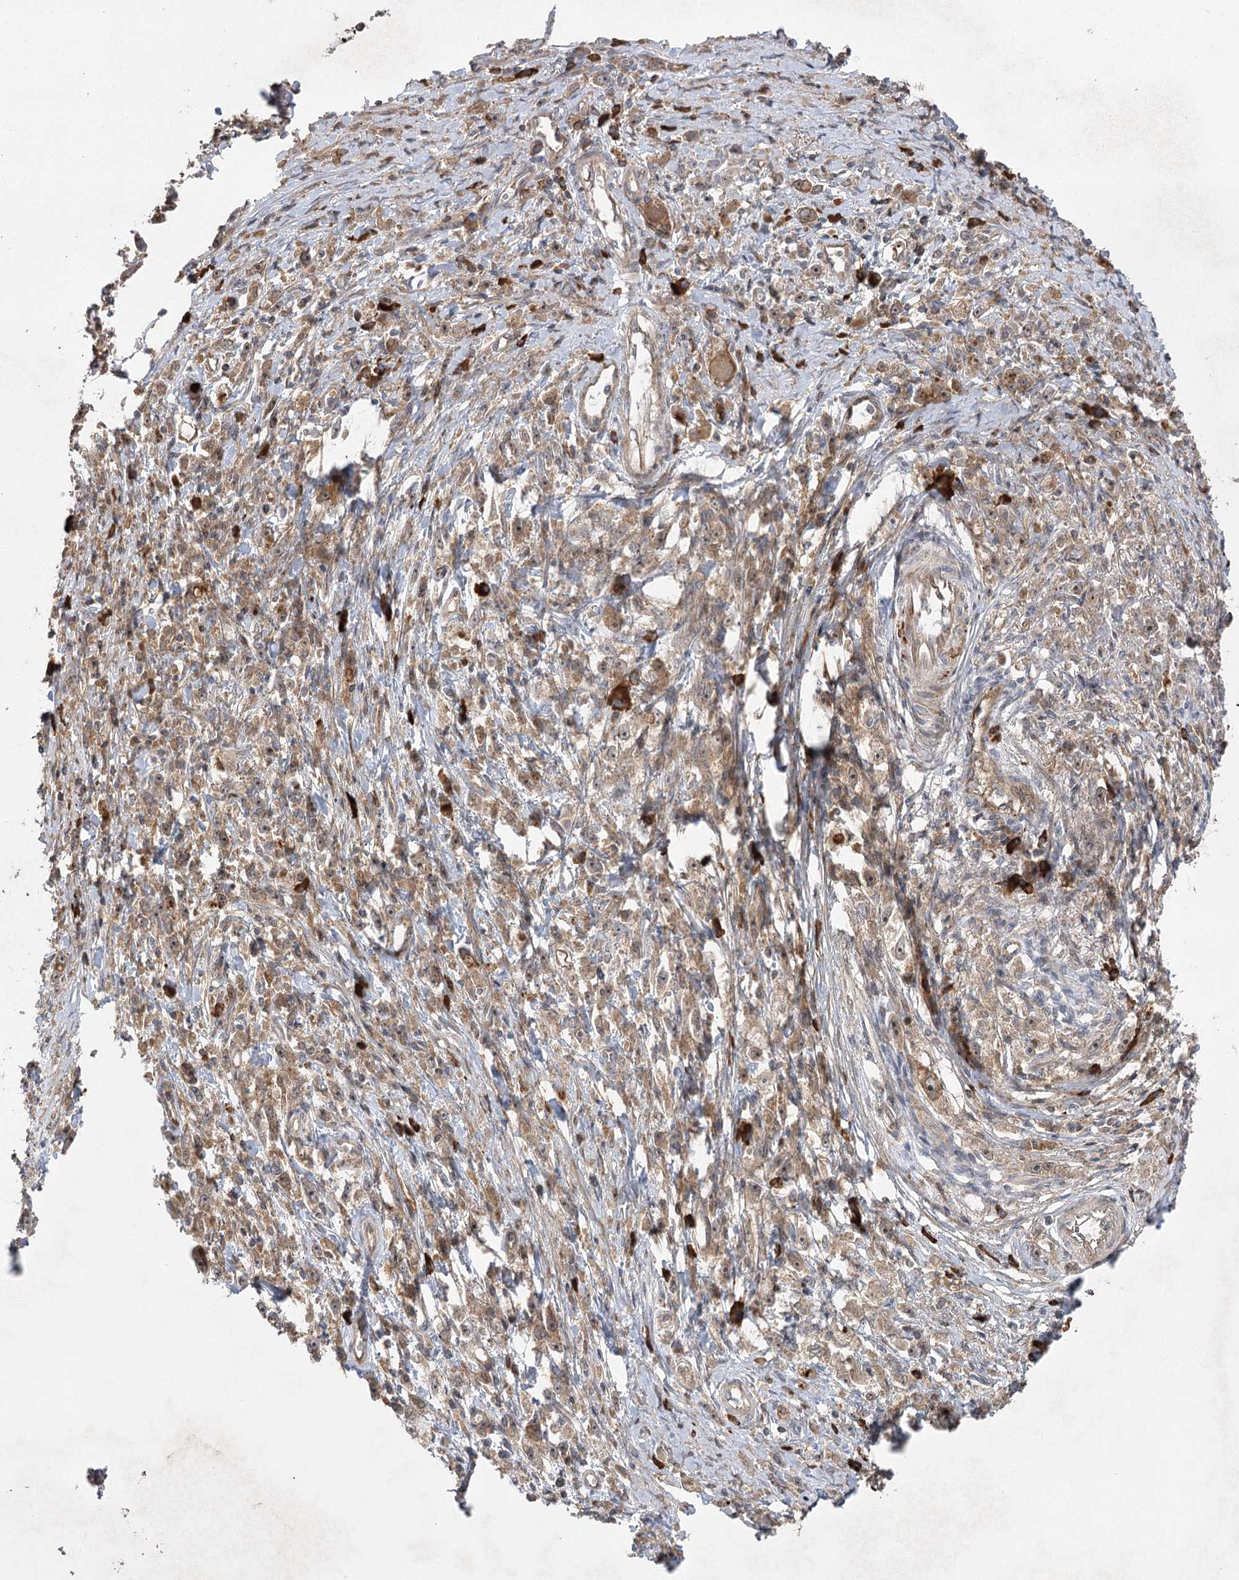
{"staining": {"intensity": "moderate", "quantity": ">75%", "location": "cytoplasmic/membranous"}, "tissue": "stomach cancer", "cell_type": "Tumor cells", "image_type": "cancer", "snomed": [{"axis": "morphology", "description": "Adenocarcinoma, NOS"}, {"axis": "topography", "description": "Stomach"}], "caption": "IHC histopathology image of adenocarcinoma (stomach) stained for a protein (brown), which displays medium levels of moderate cytoplasmic/membranous staining in about >75% of tumor cells.", "gene": "KCNN2", "patient": {"sex": "female", "age": 59}}